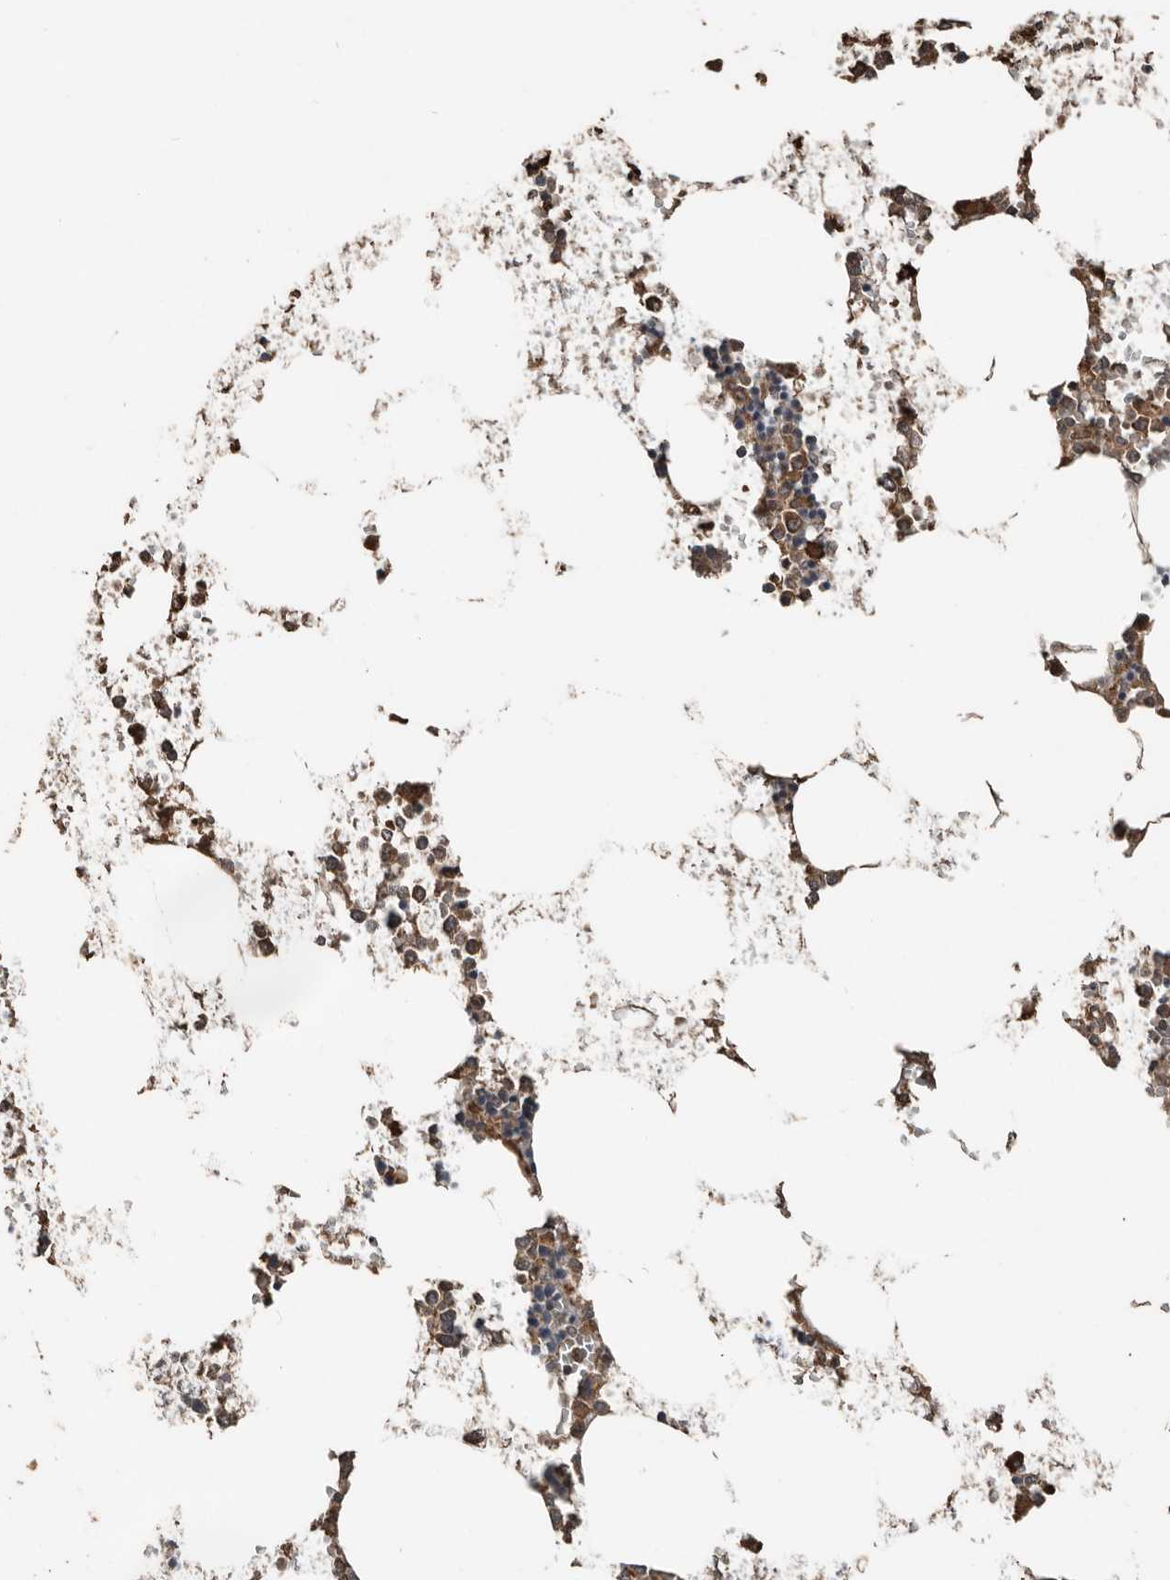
{"staining": {"intensity": "moderate", "quantity": "25%-75%", "location": "cytoplasmic/membranous"}, "tissue": "bone marrow", "cell_type": "Hematopoietic cells", "image_type": "normal", "snomed": [{"axis": "morphology", "description": "Normal tissue, NOS"}, {"axis": "topography", "description": "Bone marrow"}], "caption": "High-magnification brightfield microscopy of benign bone marrow stained with DAB (3,3'-diaminobenzidine) (brown) and counterstained with hematoxylin (blue). hematopoietic cells exhibit moderate cytoplasmic/membranous staining is identified in approximately25%-75% of cells. The staining is performed using DAB brown chromogen to label protein expression. The nuclei are counter-stained blue using hematoxylin.", "gene": "RNF207", "patient": {"sex": "male", "age": 70}}